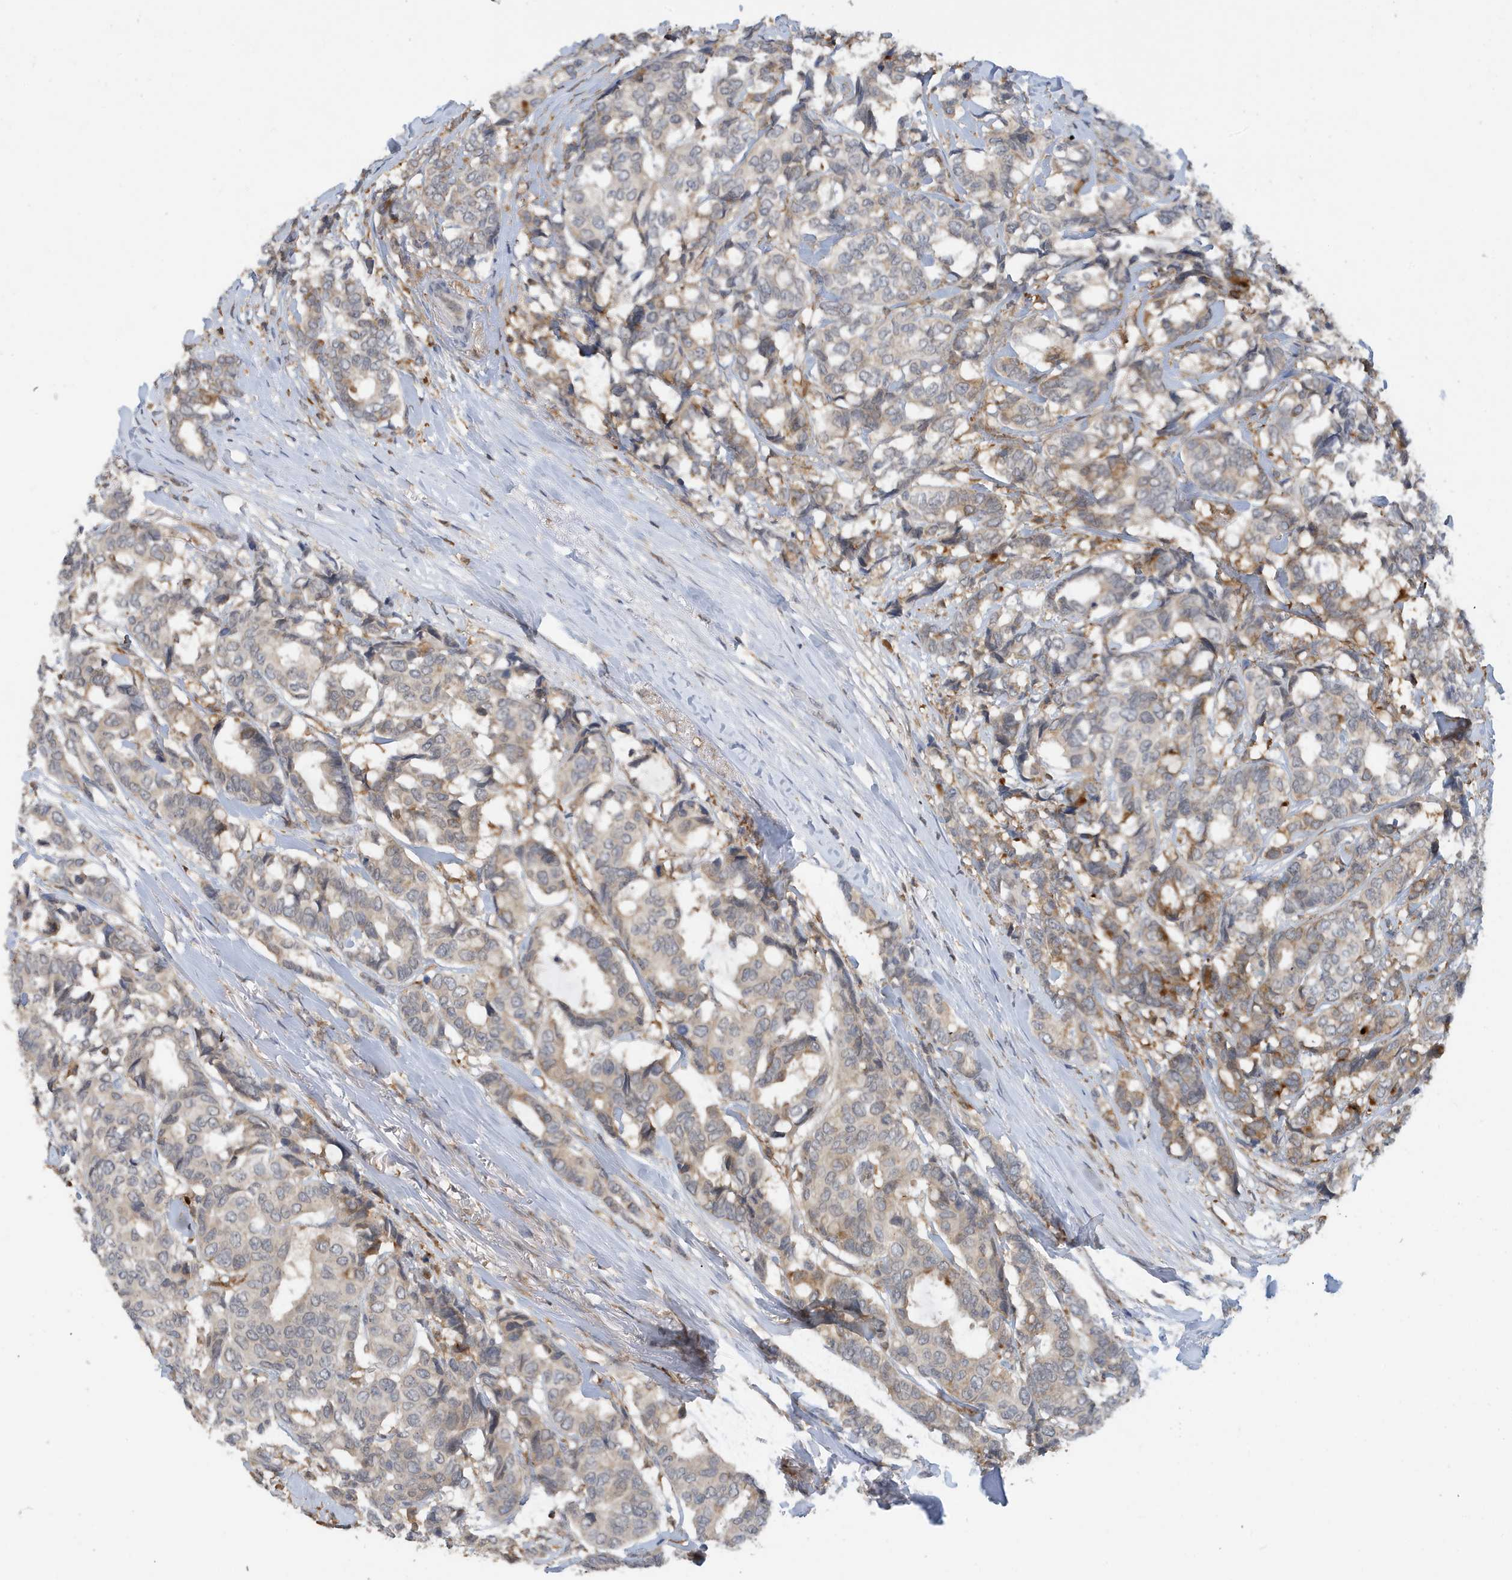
{"staining": {"intensity": "weak", "quantity": "<25%", "location": "cytoplasmic/membranous"}, "tissue": "breast cancer", "cell_type": "Tumor cells", "image_type": "cancer", "snomed": [{"axis": "morphology", "description": "Duct carcinoma"}, {"axis": "topography", "description": "Breast"}], "caption": "Immunohistochemistry (IHC) histopathology image of neoplastic tissue: intraductal carcinoma (breast) stained with DAB displays no significant protein positivity in tumor cells.", "gene": "NSUN3", "patient": {"sex": "female", "age": 87}}